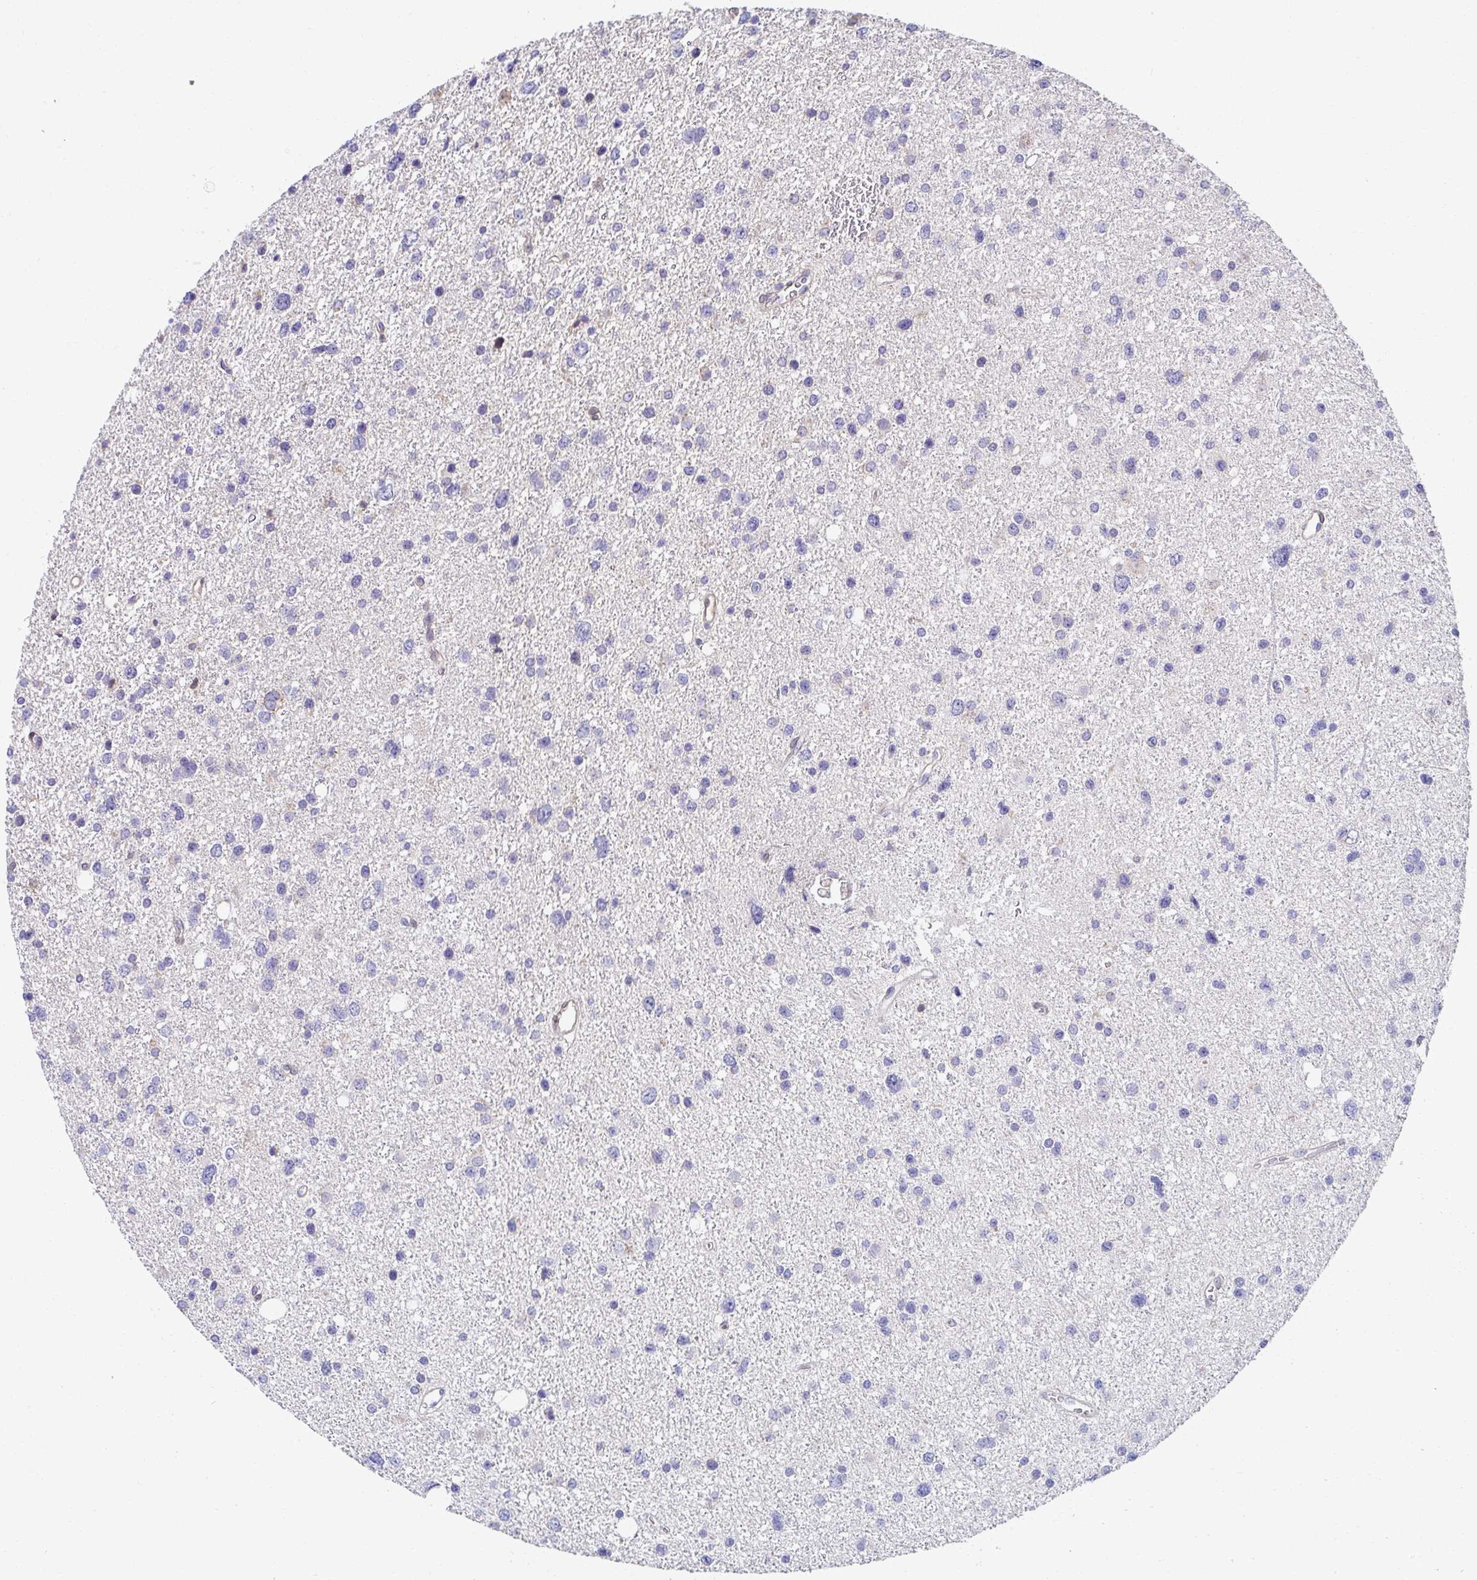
{"staining": {"intensity": "negative", "quantity": "none", "location": "none"}, "tissue": "glioma", "cell_type": "Tumor cells", "image_type": "cancer", "snomed": [{"axis": "morphology", "description": "Glioma, malignant, Low grade"}, {"axis": "topography", "description": "Brain"}], "caption": "IHC of glioma reveals no expression in tumor cells. (DAB (3,3'-diaminobenzidine) immunohistochemistry (IHC), high magnification).", "gene": "AKAP14", "patient": {"sex": "female", "age": 55}}